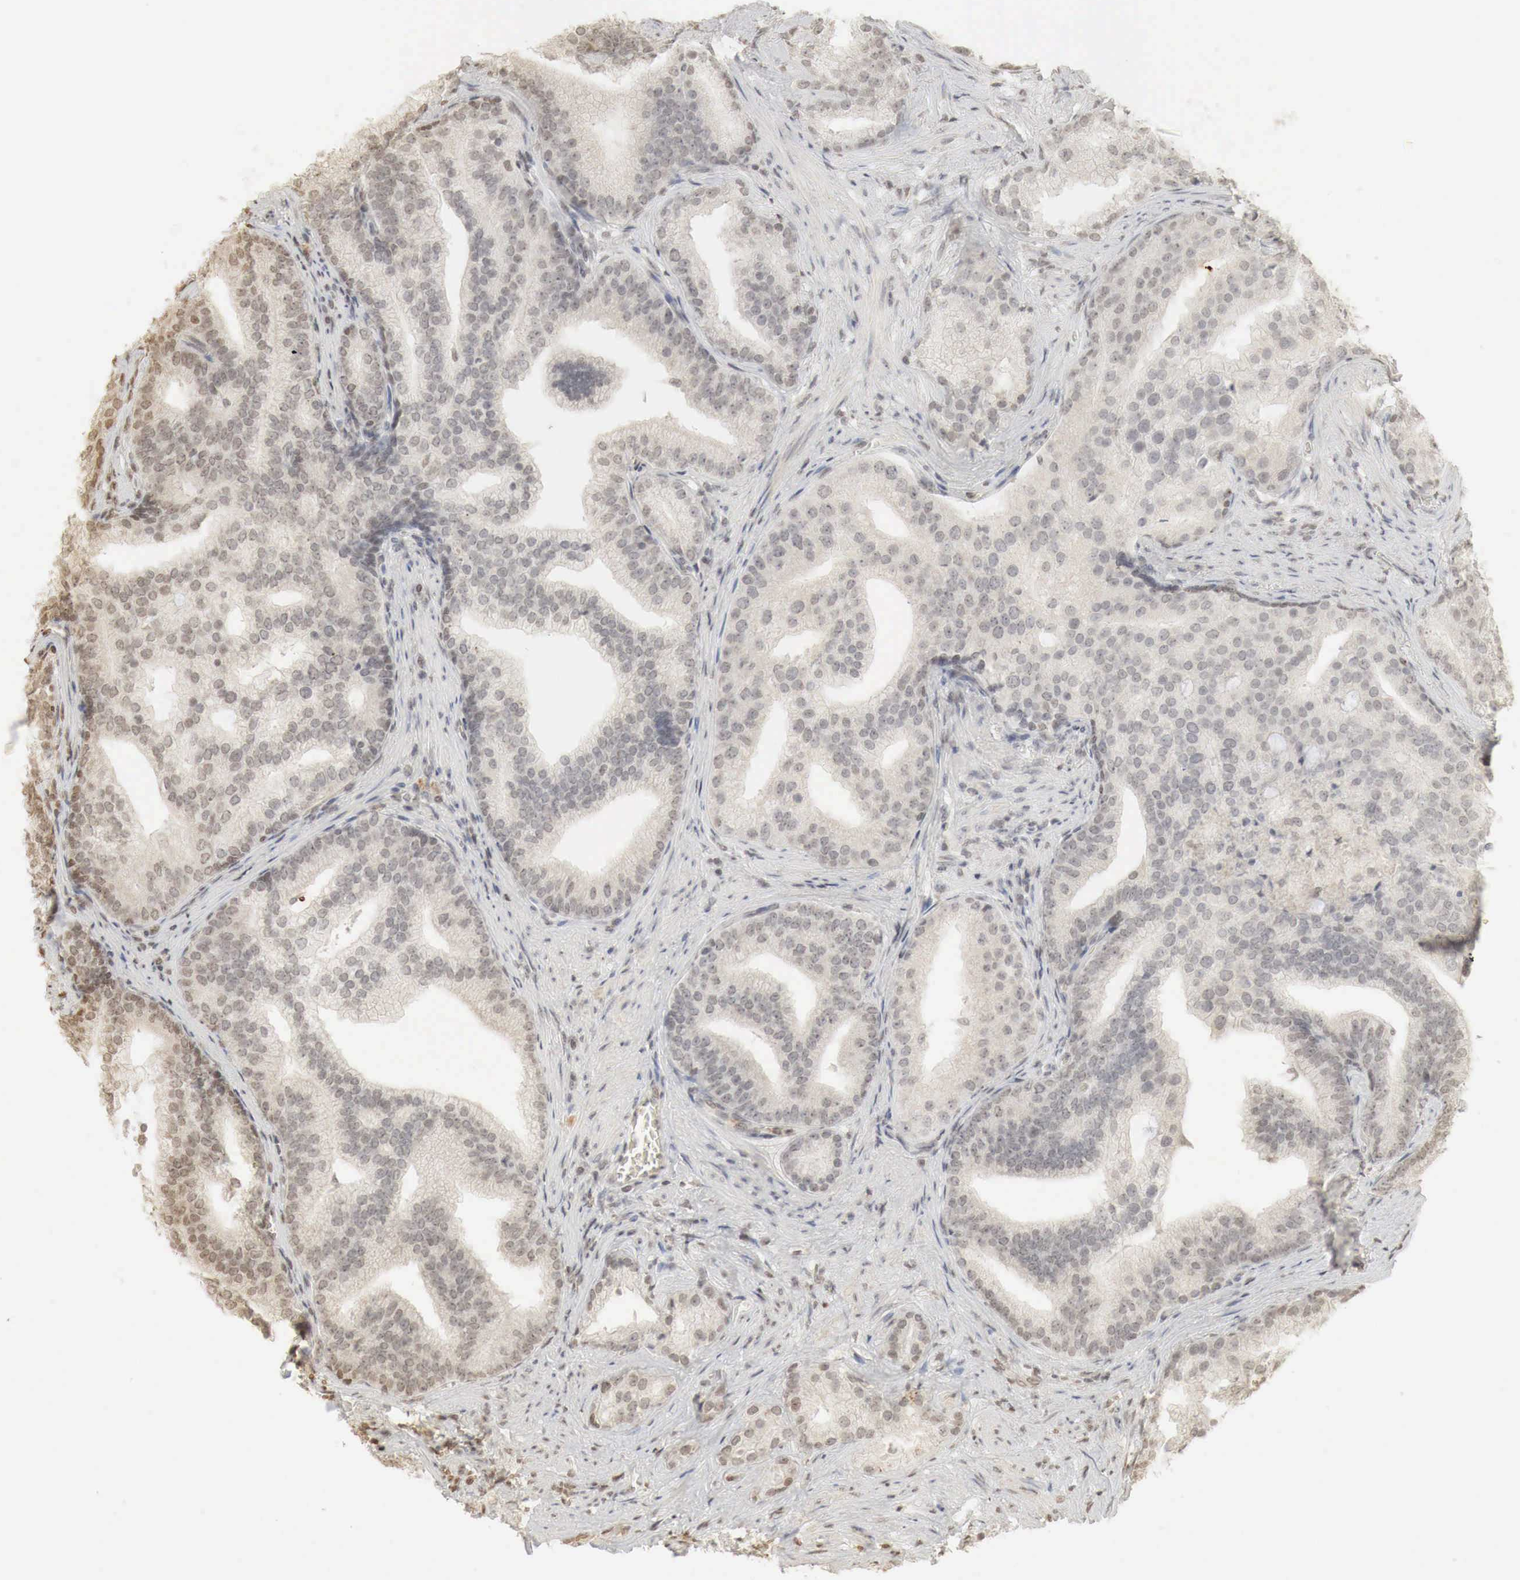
{"staining": {"intensity": "negative", "quantity": "none", "location": "none"}, "tissue": "prostate cancer", "cell_type": "Tumor cells", "image_type": "cancer", "snomed": [{"axis": "morphology", "description": "Adenocarcinoma, Low grade"}, {"axis": "topography", "description": "Prostate"}], "caption": "Immunohistochemical staining of human prostate adenocarcinoma (low-grade) displays no significant positivity in tumor cells.", "gene": "ERBB4", "patient": {"sex": "male", "age": 71}}